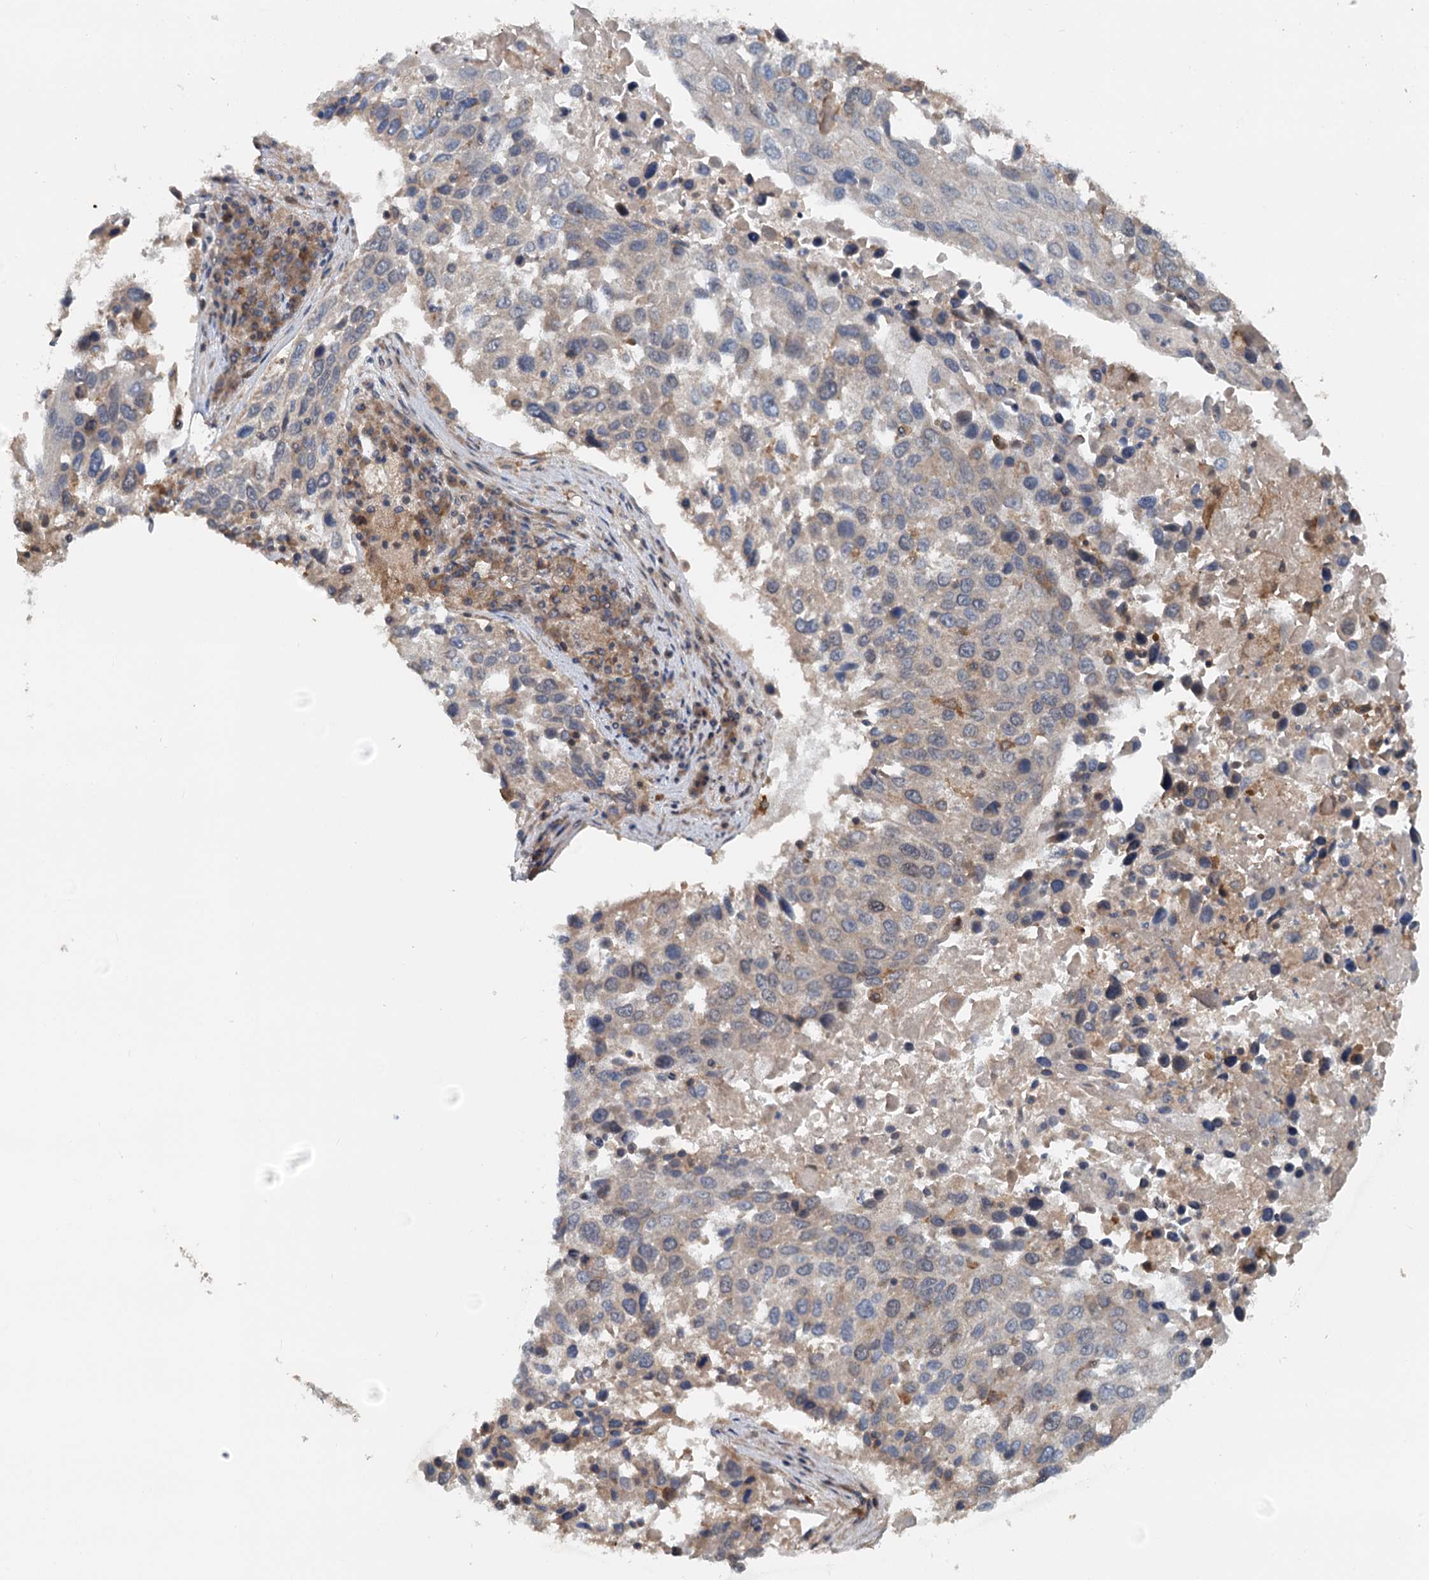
{"staining": {"intensity": "weak", "quantity": "25%-75%", "location": "cytoplasmic/membranous"}, "tissue": "lung cancer", "cell_type": "Tumor cells", "image_type": "cancer", "snomed": [{"axis": "morphology", "description": "Squamous cell carcinoma, NOS"}, {"axis": "topography", "description": "Lung"}], "caption": "High-power microscopy captured an immunohistochemistry (IHC) histopathology image of lung squamous cell carcinoma, revealing weak cytoplasmic/membranous staining in about 25%-75% of tumor cells.", "gene": "TEDC1", "patient": {"sex": "male", "age": 65}}